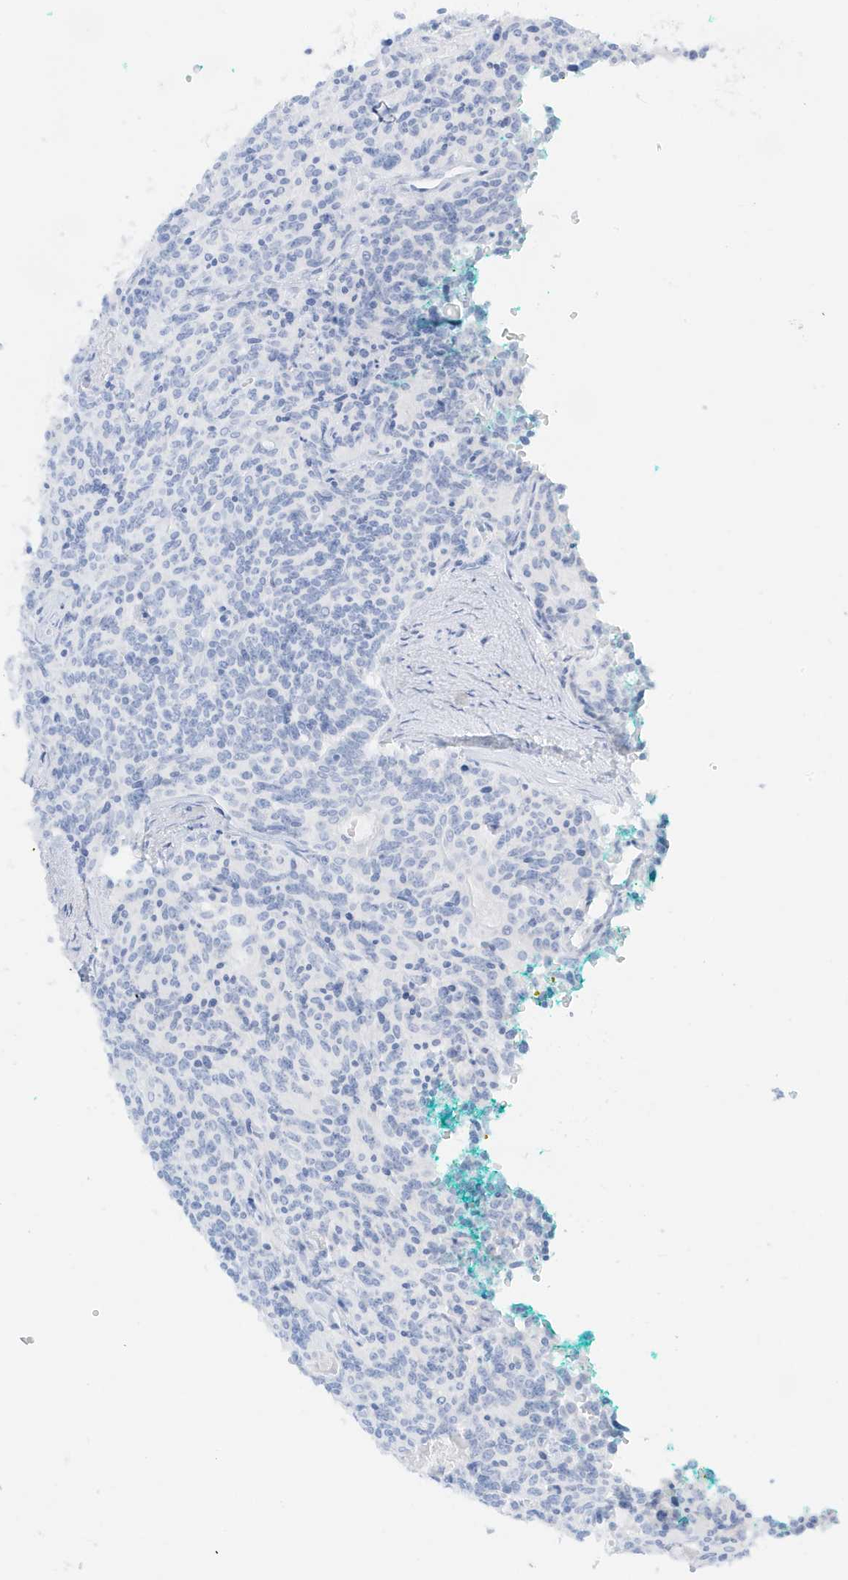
{"staining": {"intensity": "negative", "quantity": "none", "location": "none"}, "tissue": "carcinoid", "cell_type": "Tumor cells", "image_type": "cancer", "snomed": [{"axis": "morphology", "description": "Carcinoid, malignant, NOS"}, {"axis": "topography", "description": "Lung"}], "caption": "Tumor cells are negative for brown protein staining in malignant carcinoid.", "gene": "SLC22A13", "patient": {"sex": "female", "age": 46}}